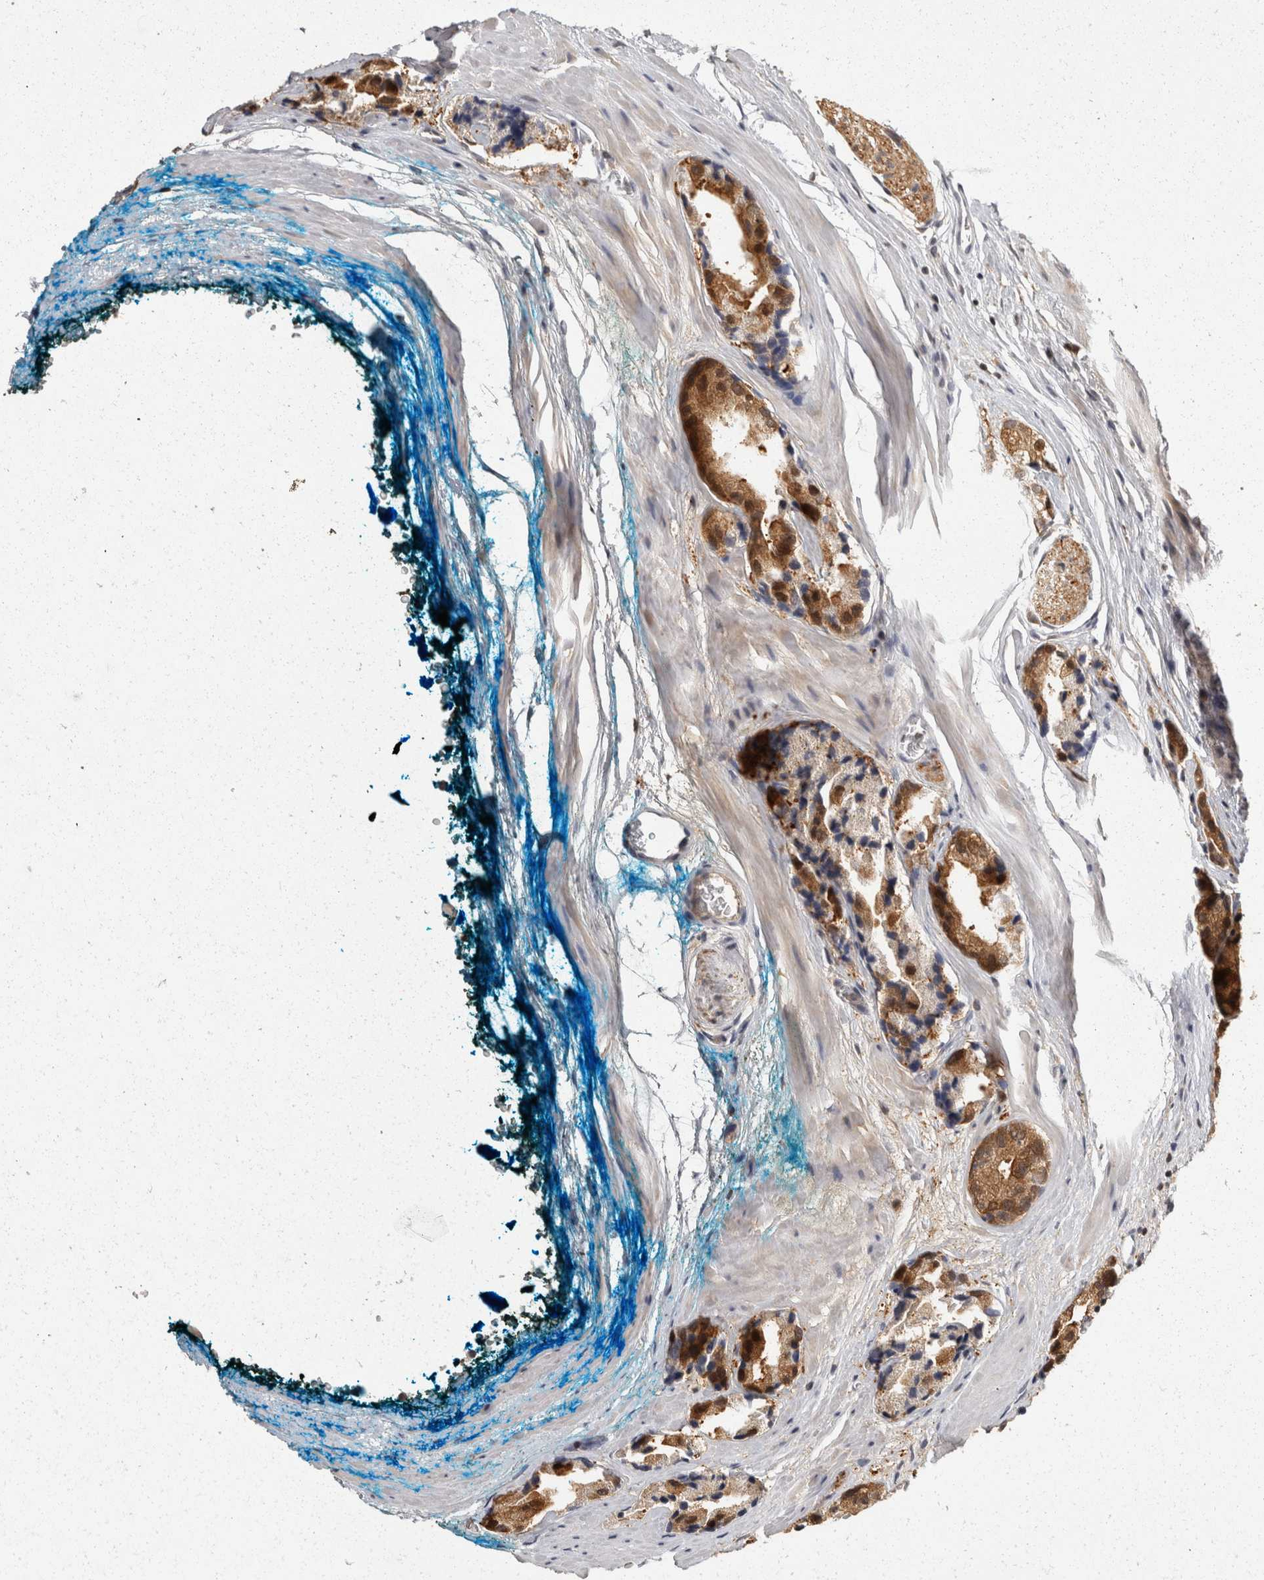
{"staining": {"intensity": "moderate", "quantity": ">75%", "location": "cytoplasmic/membranous,nuclear"}, "tissue": "prostate cancer", "cell_type": "Tumor cells", "image_type": "cancer", "snomed": [{"axis": "morphology", "description": "Adenocarcinoma, High grade"}, {"axis": "topography", "description": "Prostate"}], "caption": "A medium amount of moderate cytoplasmic/membranous and nuclear positivity is appreciated in about >75% of tumor cells in high-grade adenocarcinoma (prostate) tissue. The protein is stained brown, and the nuclei are stained in blue (DAB (3,3'-diaminobenzidine) IHC with brightfield microscopy, high magnification).", "gene": "ACAT2", "patient": {"sex": "male", "age": 63}}